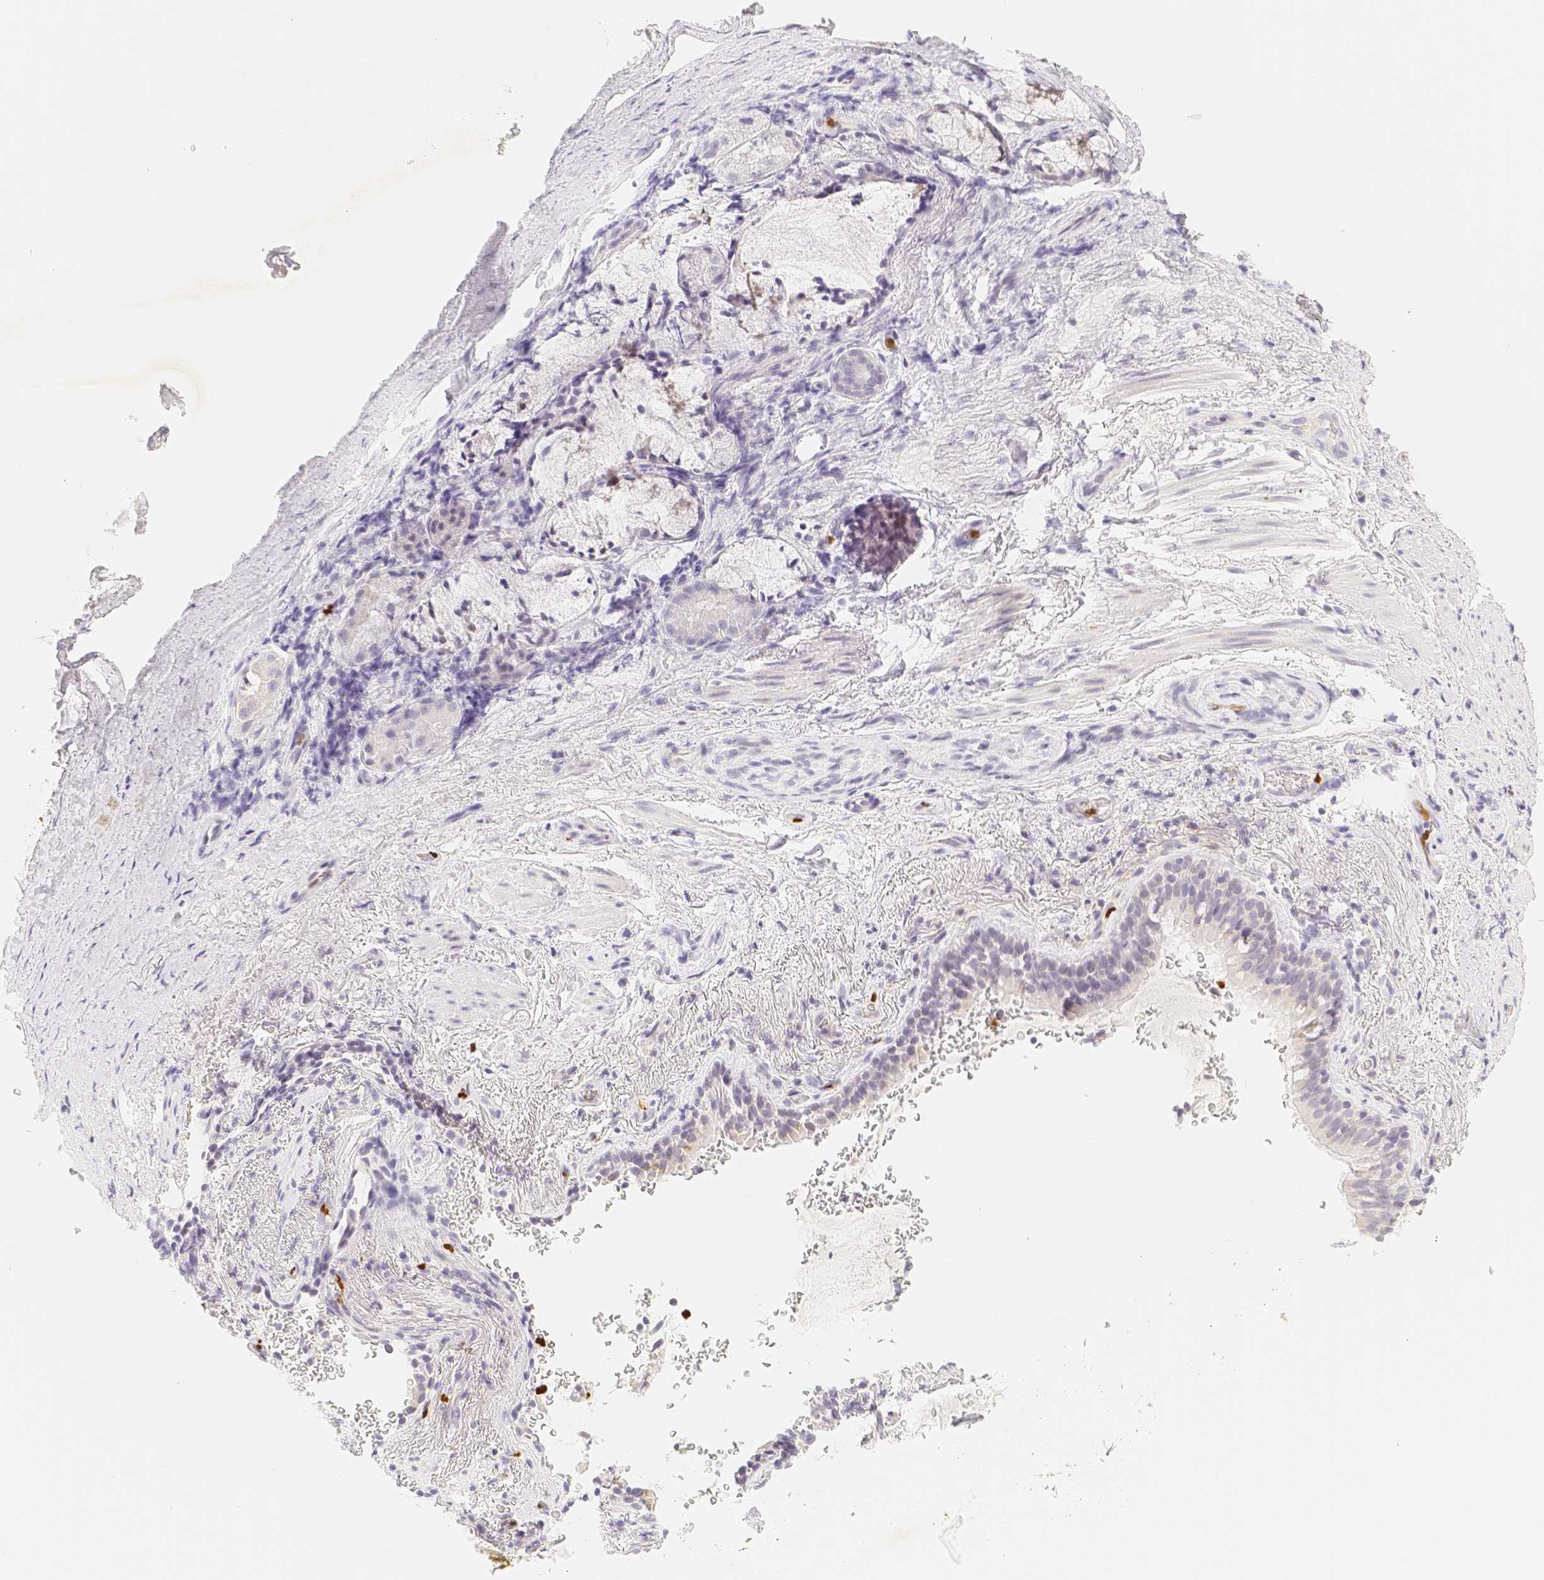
{"staining": {"intensity": "negative", "quantity": "none", "location": "none"}, "tissue": "bronchus", "cell_type": "Respiratory epithelial cells", "image_type": "normal", "snomed": [{"axis": "morphology", "description": "Normal tissue, NOS"}, {"axis": "morphology", "description": "Inflammation, NOS"}, {"axis": "topography", "description": "Cartilage tissue"}, {"axis": "topography", "description": "Bronchus"}], "caption": "An image of bronchus stained for a protein reveals no brown staining in respiratory epithelial cells. (IHC, brightfield microscopy, high magnification).", "gene": "PADI4", "patient": {"sex": "male", "age": 77}}